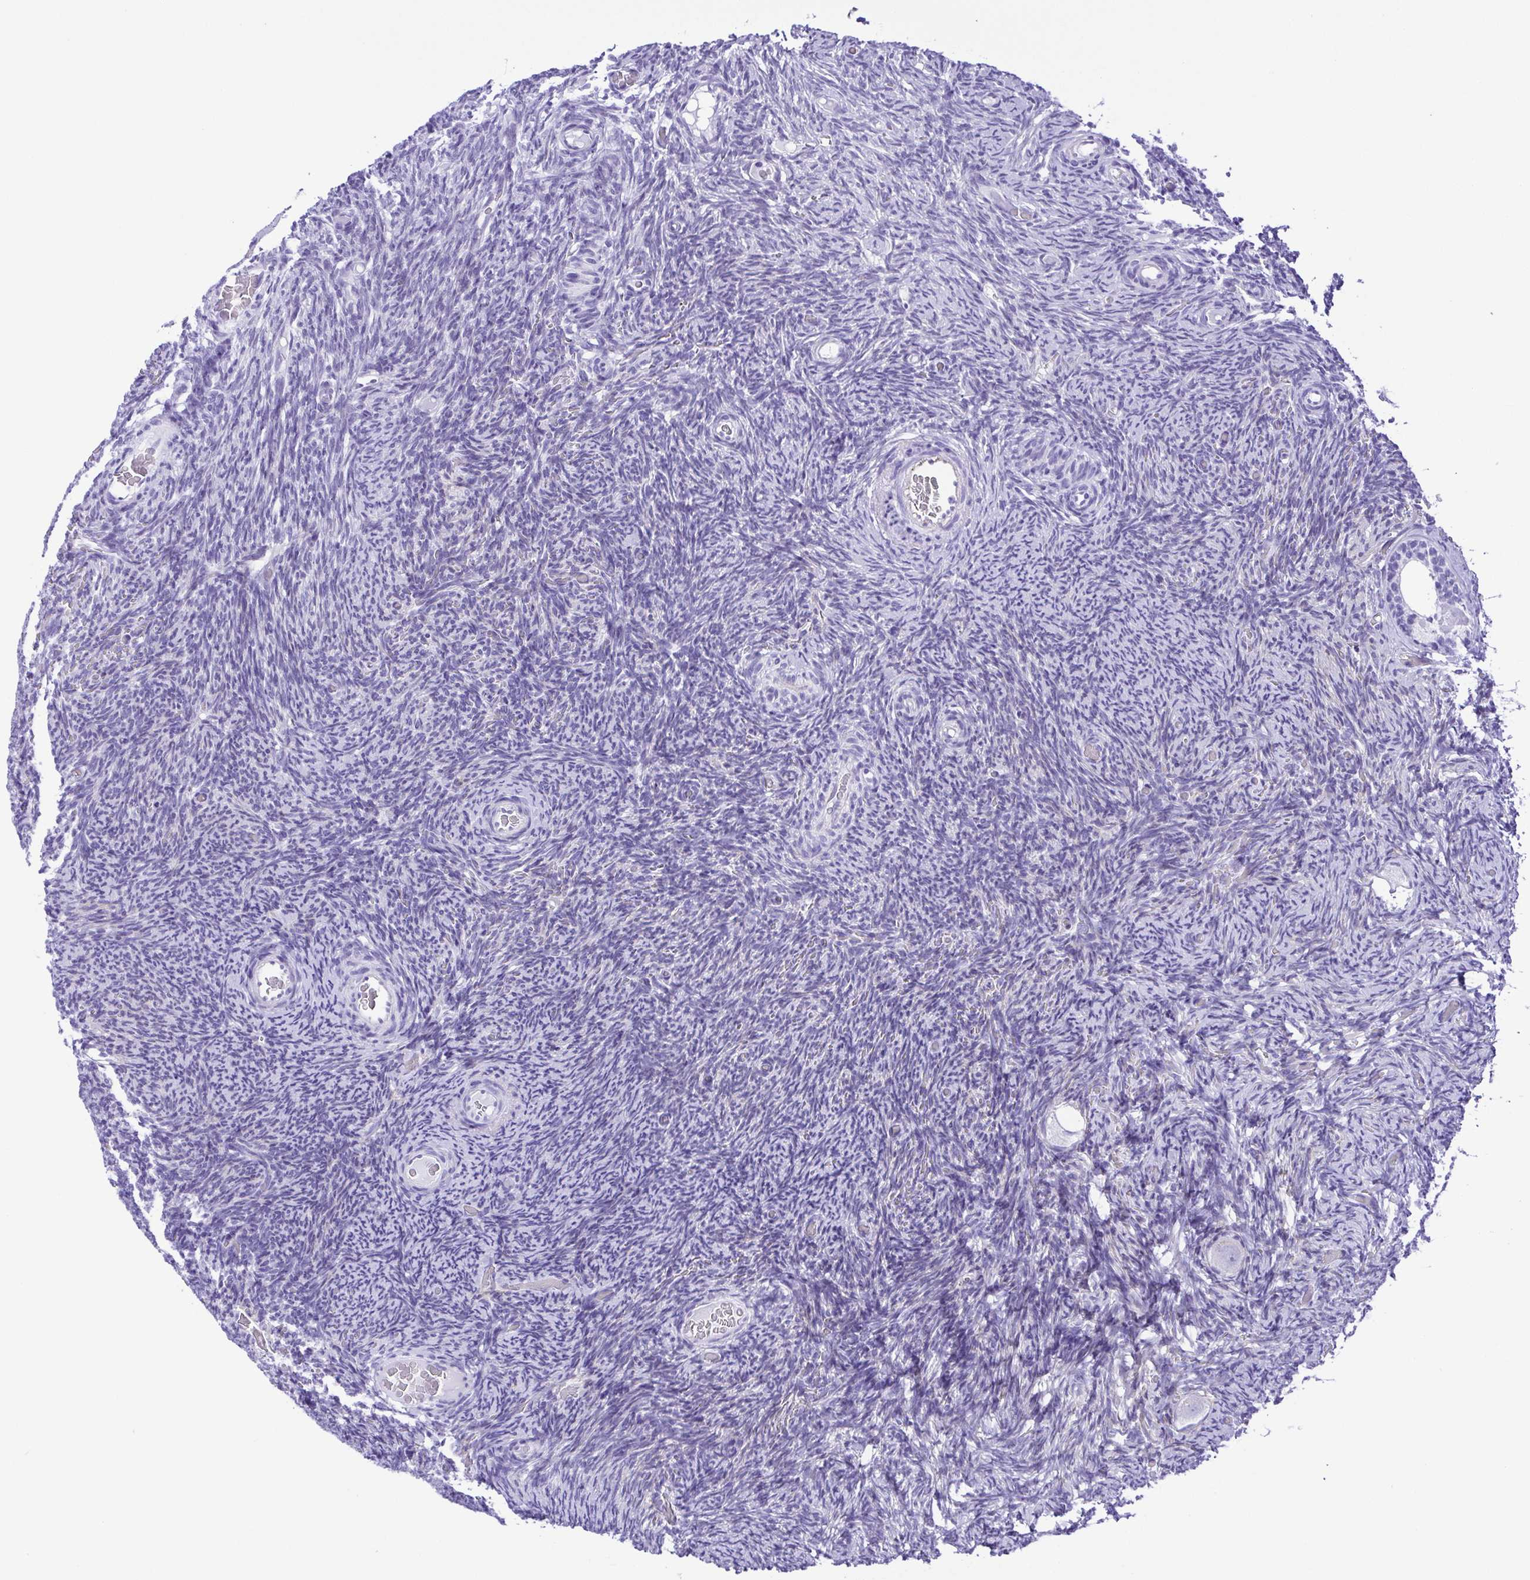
{"staining": {"intensity": "negative", "quantity": "none", "location": "none"}, "tissue": "ovary", "cell_type": "Follicle cells", "image_type": "normal", "snomed": [{"axis": "morphology", "description": "Normal tissue, NOS"}, {"axis": "topography", "description": "Ovary"}], "caption": "Immunohistochemistry (IHC) of unremarkable ovary demonstrates no expression in follicle cells.", "gene": "PAK3", "patient": {"sex": "female", "age": 34}}